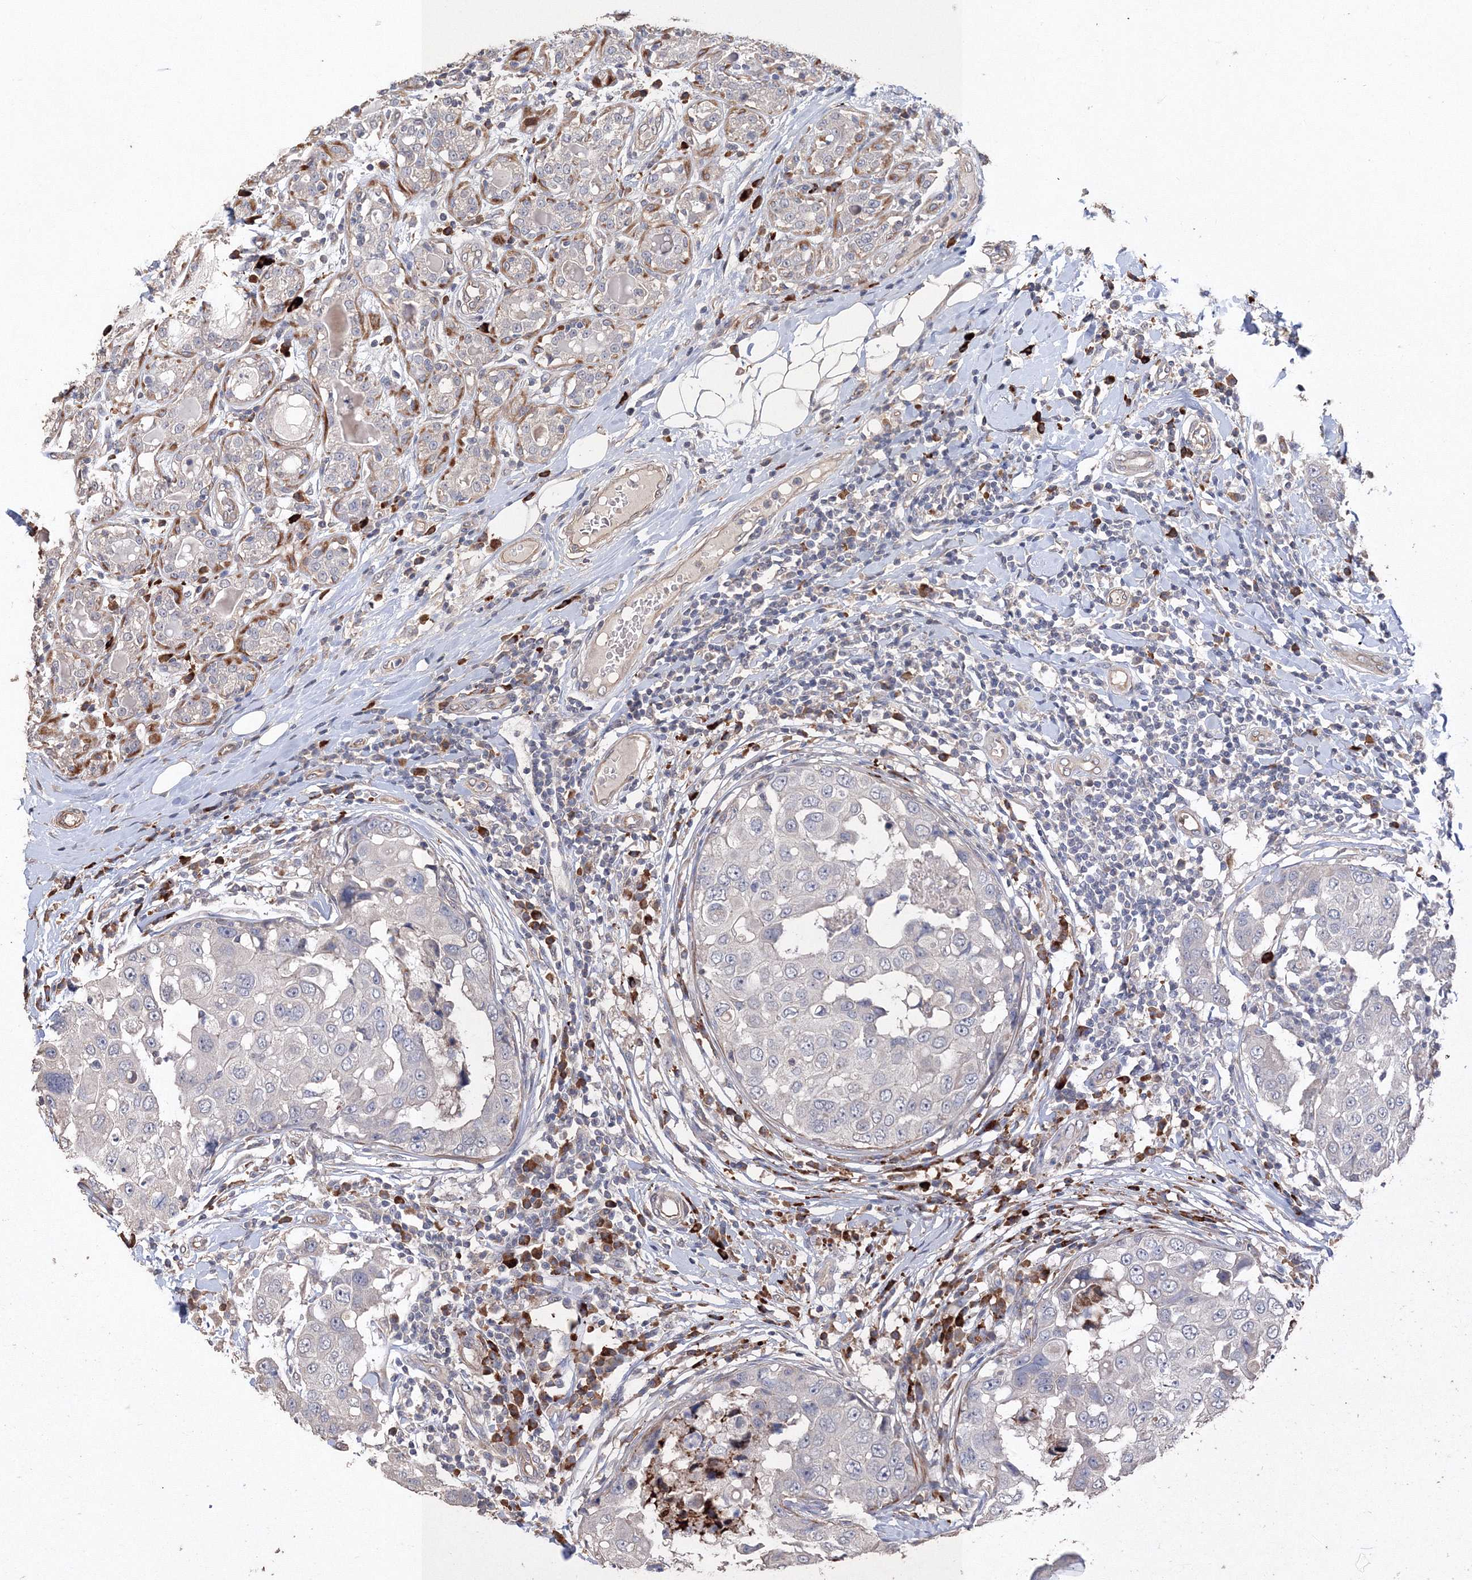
{"staining": {"intensity": "negative", "quantity": "none", "location": "none"}, "tissue": "breast cancer", "cell_type": "Tumor cells", "image_type": "cancer", "snomed": [{"axis": "morphology", "description": "Duct carcinoma"}, {"axis": "topography", "description": "Breast"}], "caption": "Breast intraductal carcinoma stained for a protein using IHC reveals no staining tumor cells.", "gene": "NALF2", "patient": {"sex": "female", "age": 27}}